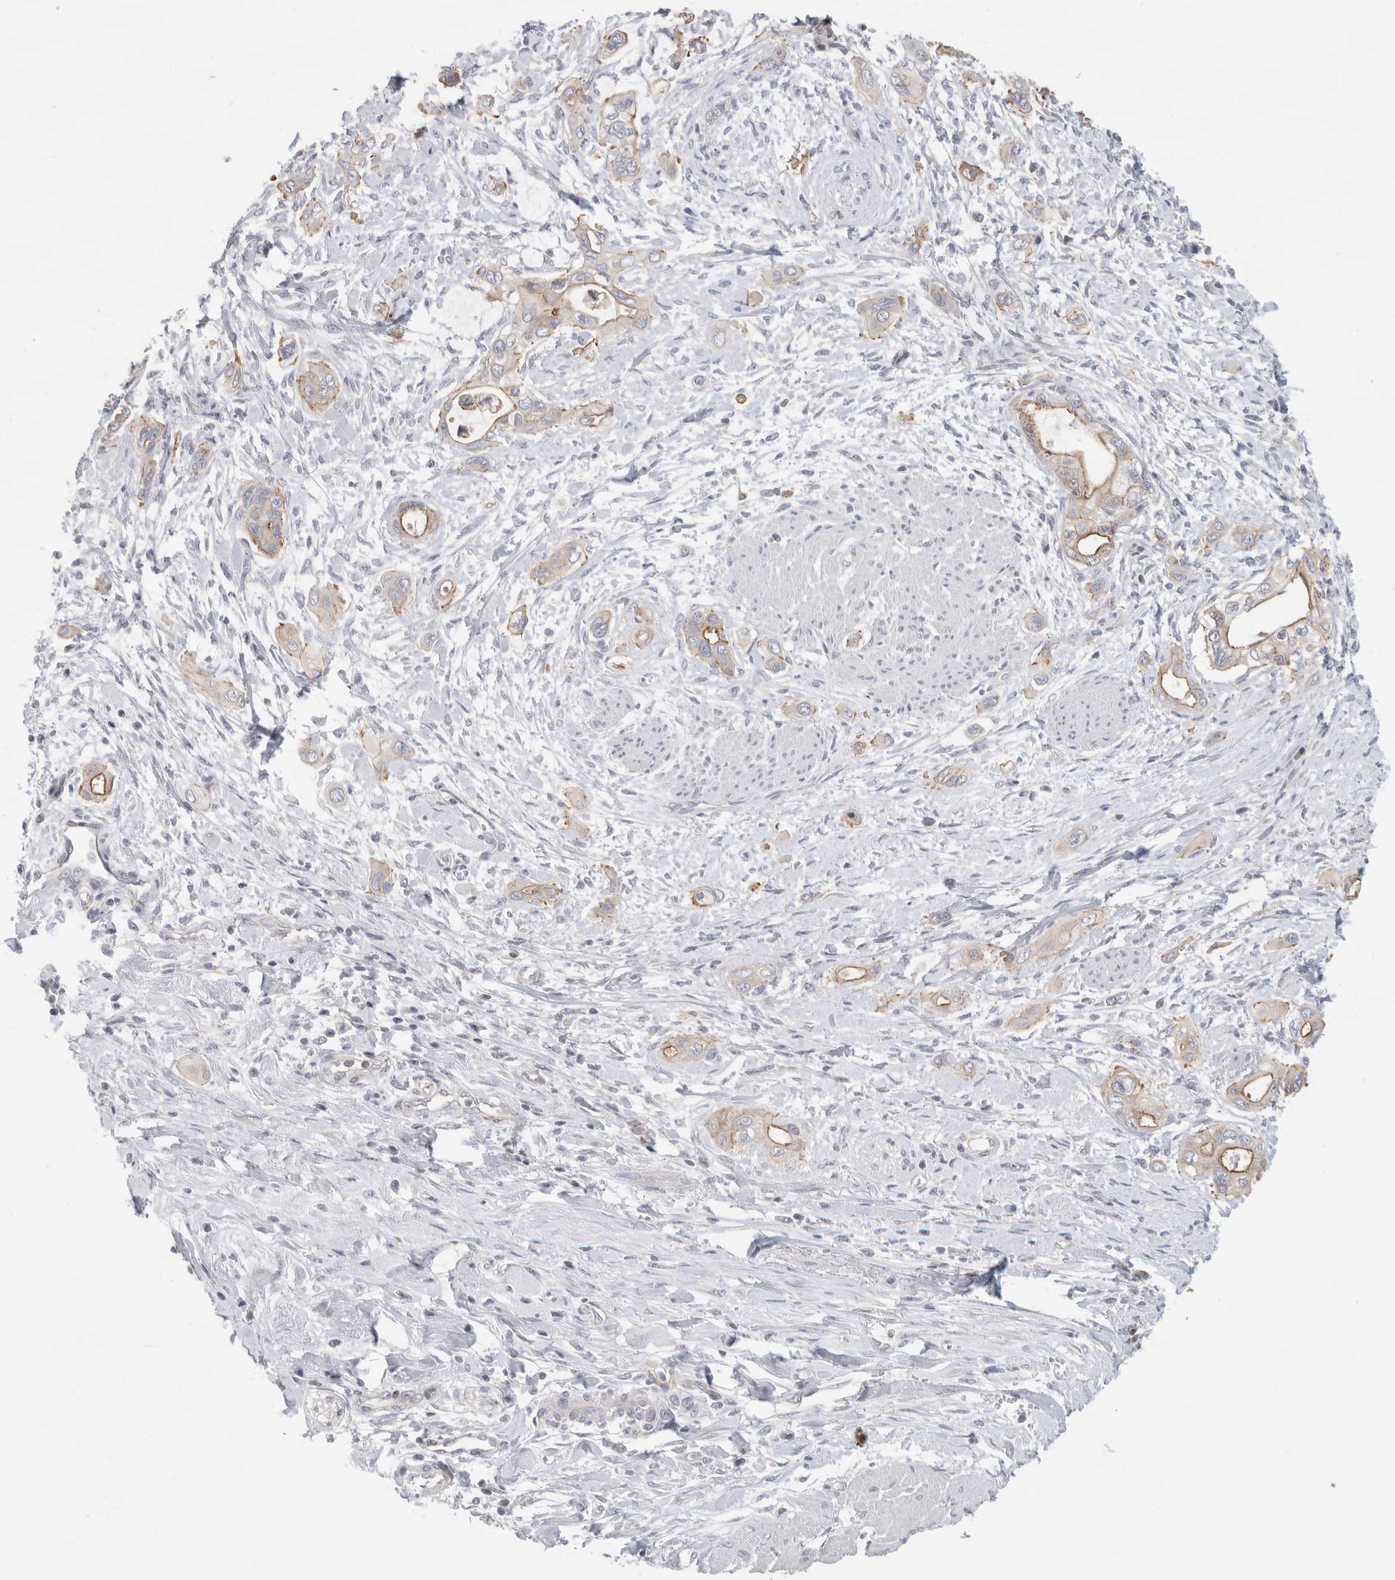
{"staining": {"intensity": "weak", "quantity": "<25%", "location": "cytoplasmic/membranous"}, "tissue": "pancreatic cancer", "cell_type": "Tumor cells", "image_type": "cancer", "snomed": [{"axis": "morphology", "description": "Adenocarcinoma, NOS"}, {"axis": "topography", "description": "Pancreas"}], "caption": "High magnification brightfield microscopy of adenocarcinoma (pancreatic) stained with DAB (brown) and counterstained with hematoxylin (blue): tumor cells show no significant positivity.", "gene": "SYTL5", "patient": {"sex": "male", "age": 59}}